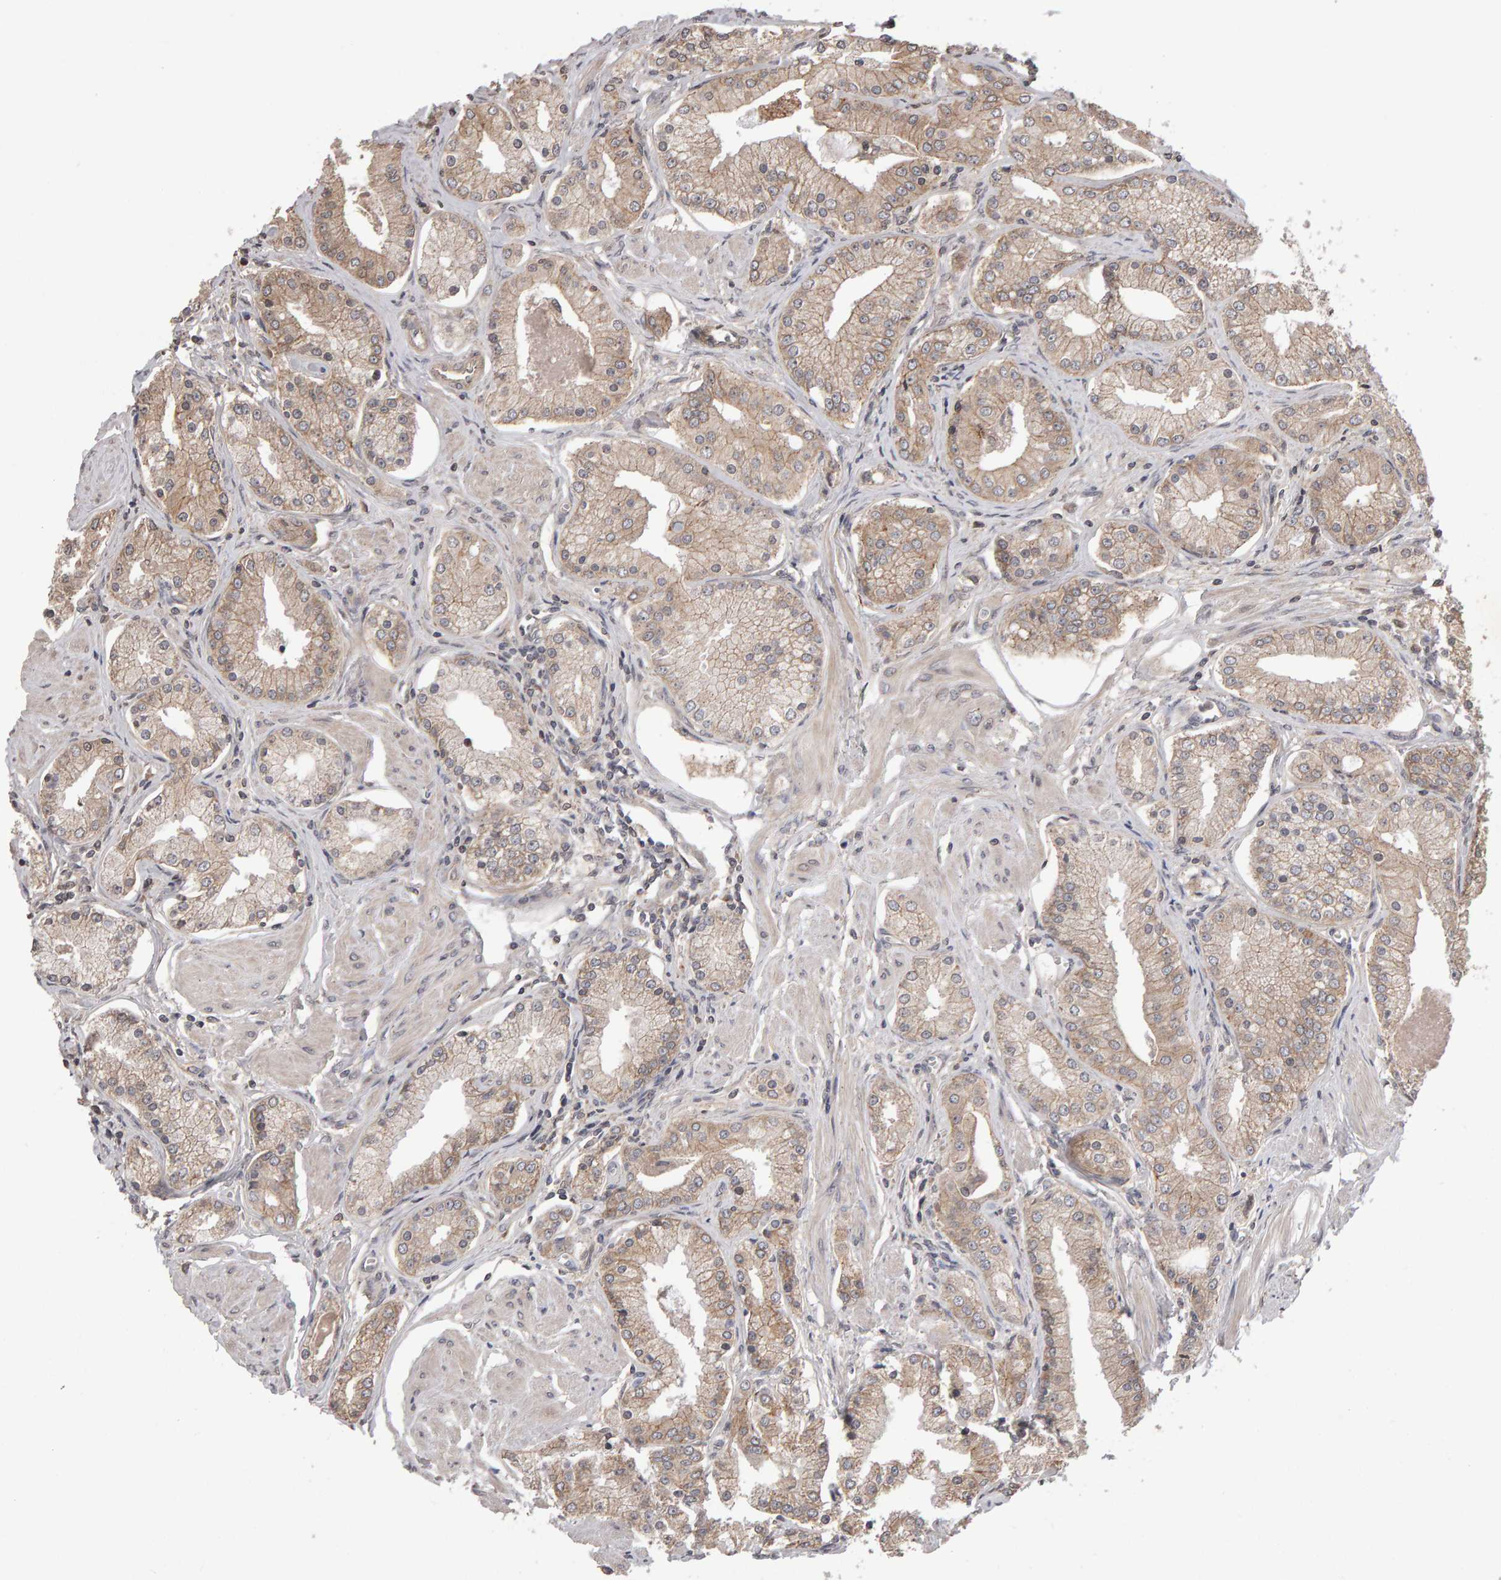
{"staining": {"intensity": "weak", "quantity": ">75%", "location": "cytoplasmic/membranous"}, "tissue": "prostate cancer", "cell_type": "Tumor cells", "image_type": "cancer", "snomed": [{"axis": "morphology", "description": "Adenocarcinoma, High grade"}, {"axis": "topography", "description": "Prostate"}], "caption": "Protein analysis of prostate cancer tissue demonstrates weak cytoplasmic/membranous positivity in about >75% of tumor cells.", "gene": "SCRIB", "patient": {"sex": "male", "age": 66}}